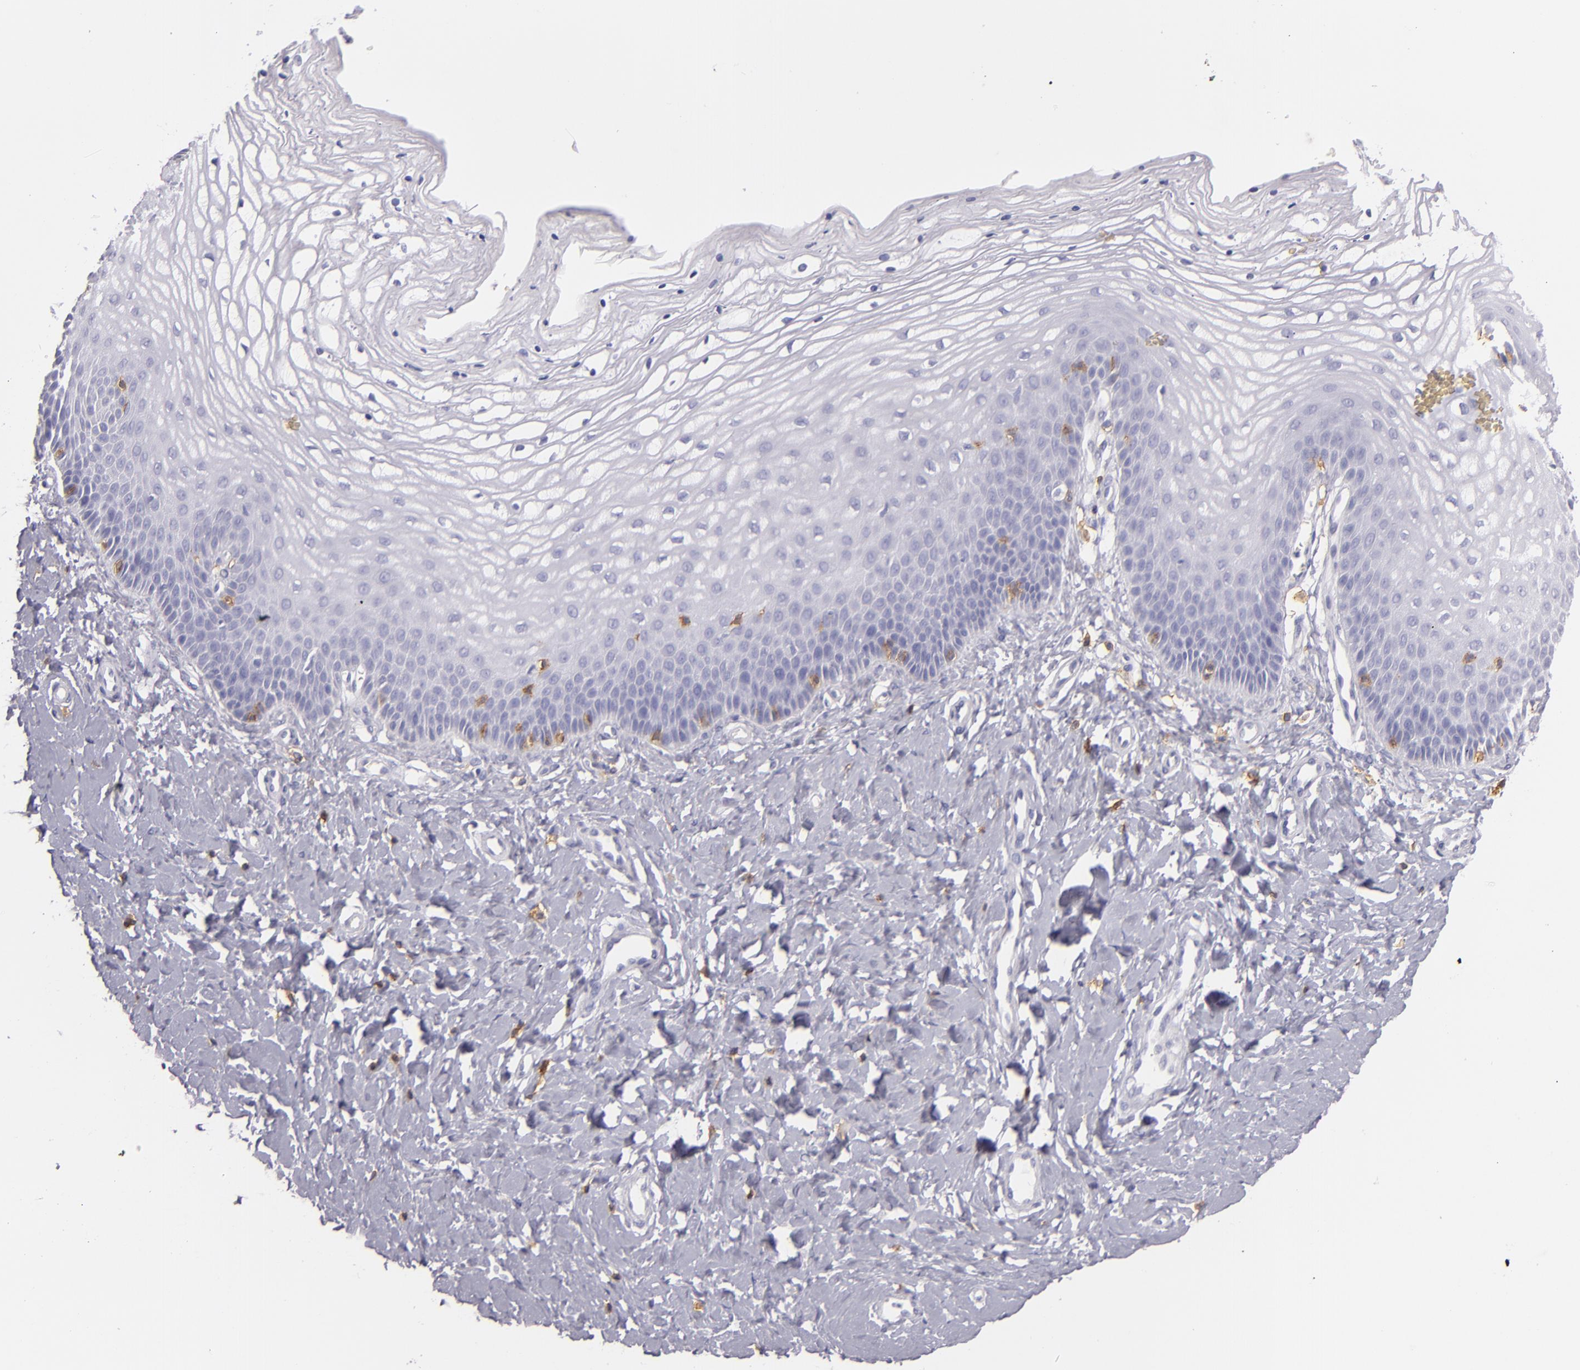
{"staining": {"intensity": "negative", "quantity": "none", "location": "none"}, "tissue": "vagina", "cell_type": "Squamous epithelial cells", "image_type": "normal", "snomed": [{"axis": "morphology", "description": "Normal tissue, NOS"}, {"axis": "topography", "description": "Vagina"}], "caption": "IHC of normal vagina displays no expression in squamous epithelial cells. Brightfield microscopy of IHC stained with DAB (3,3'-diaminobenzidine) (brown) and hematoxylin (blue), captured at high magnification.", "gene": "LAT", "patient": {"sex": "female", "age": 68}}